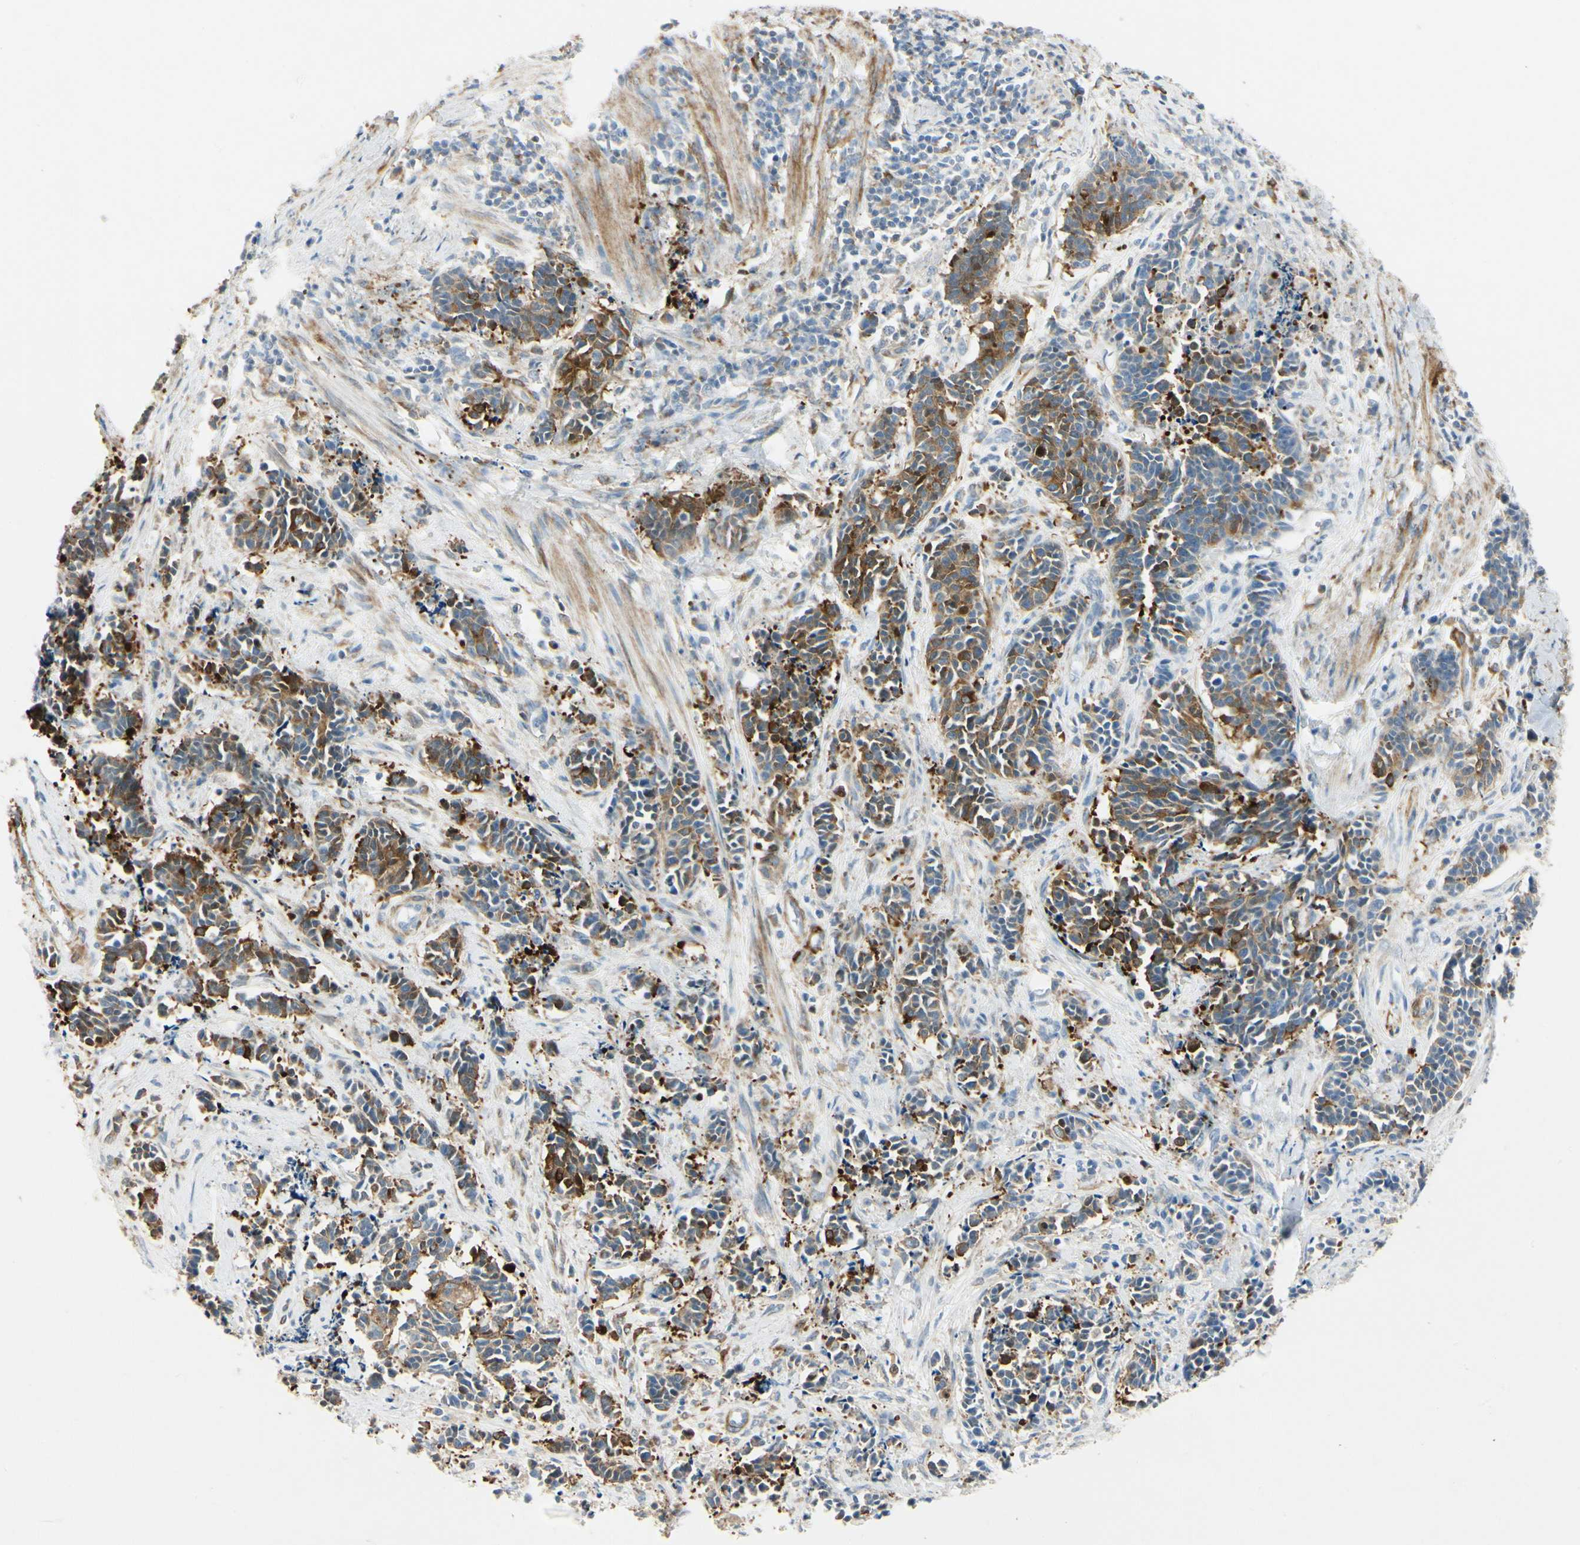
{"staining": {"intensity": "moderate", "quantity": ">75%", "location": "cytoplasmic/membranous"}, "tissue": "cervical cancer", "cell_type": "Tumor cells", "image_type": "cancer", "snomed": [{"axis": "morphology", "description": "Squamous cell carcinoma, NOS"}, {"axis": "topography", "description": "Cervix"}], "caption": "Approximately >75% of tumor cells in cervical cancer (squamous cell carcinoma) exhibit moderate cytoplasmic/membranous protein staining as visualized by brown immunohistochemical staining.", "gene": "AMPH", "patient": {"sex": "female", "age": 35}}